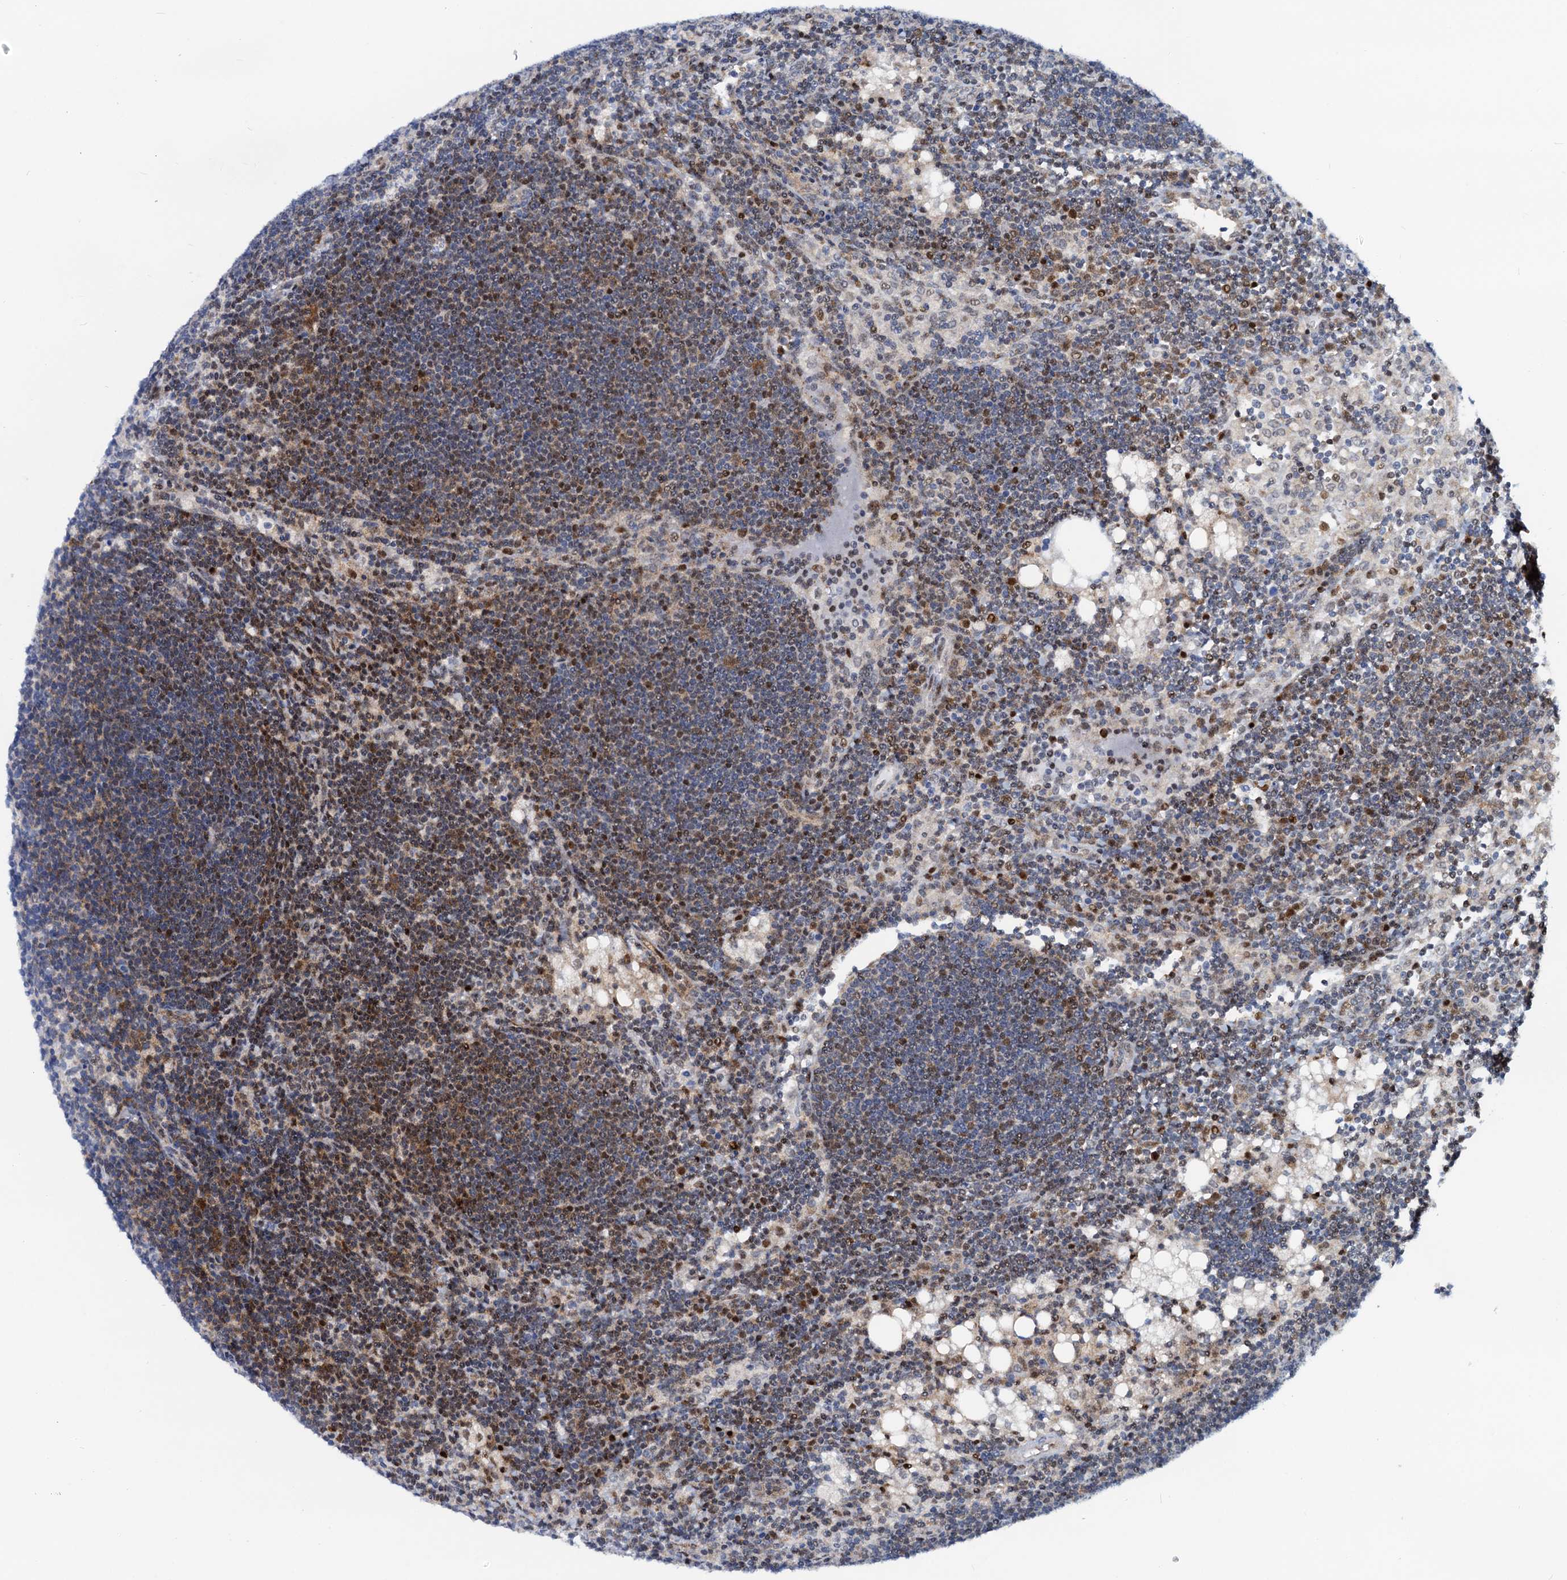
{"staining": {"intensity": "moderate", "quantity": "<25%", "location": "nuclear"}, "tissue": "lymph node", "cell_type": "Germinal center cells", "image_type": "normal", "snomed": [{"axis": "morphology", "description": "Normal tissue, NOS"}, {"axis": "topography", "description": "Lymph node"}], "caption": "Moderate nuclear protein positivity is seen in about <25% of germinal center cells in lymph node.", "gene": "PTGES3", "patient": {"sex": "male", "age": 24}}